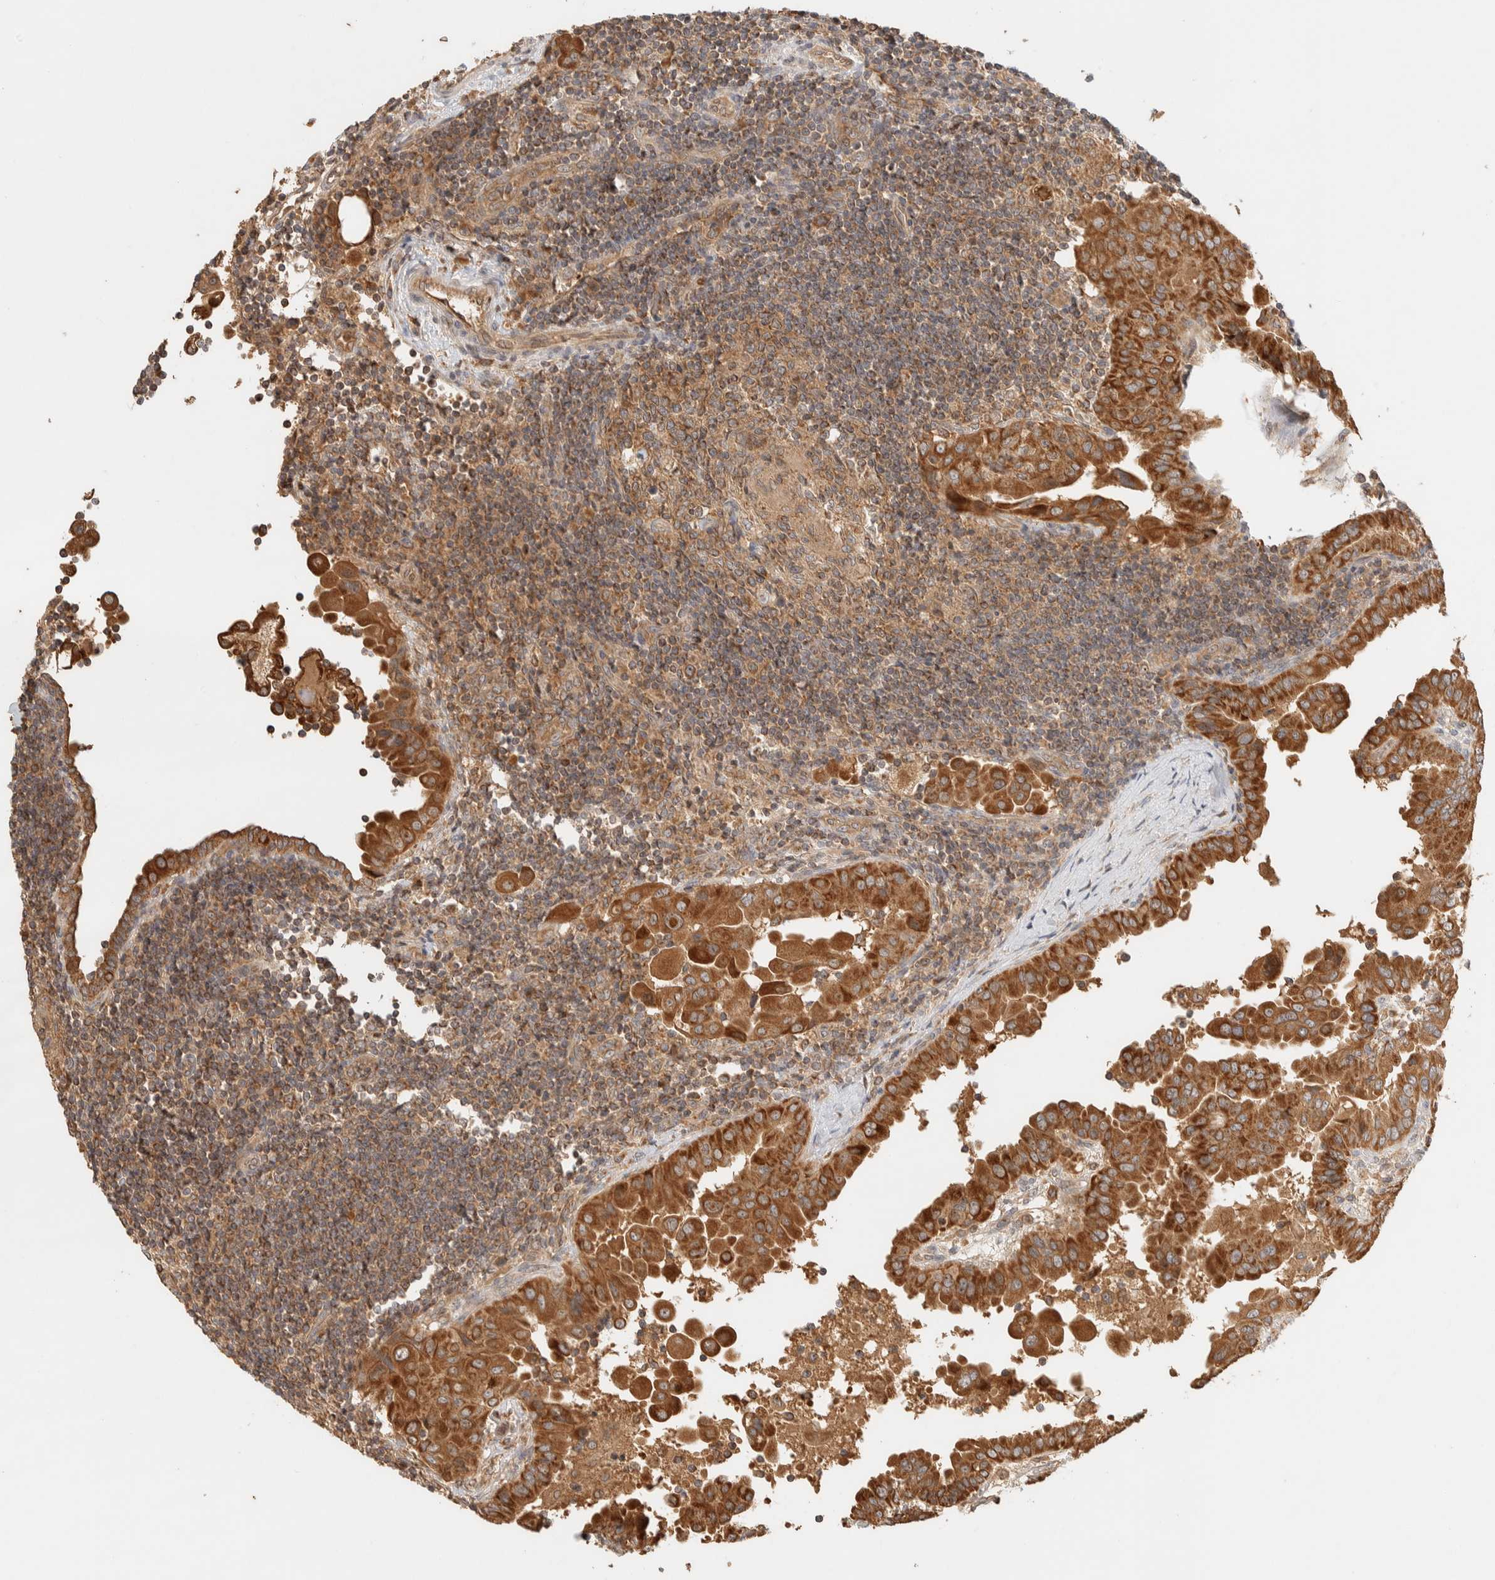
{"staining": {"intensity": "strong", "quantity": ">75%", "location": "cytoplasmic/membranous"}, "tissue": "thyroid cancer", "cell_type": "Tumor cells", "image_type": "cancer", "snomed": [{"axis": "morphology", "description": "Papillary adenocarcinoma, NOS"}, {"axis": "topography", "description": "Thyroid gland"}], "caption": "Immunohistochemical staining of thyroid papillary adenocarcinoma displays strong cytoplasmic/membranous protein positivity in about >75% of tumor cells. (Brightfield microscopy of DAB IHC at high magnification).", "gene": "TTI2", "patient": {"sex": "male", "age": 33}}